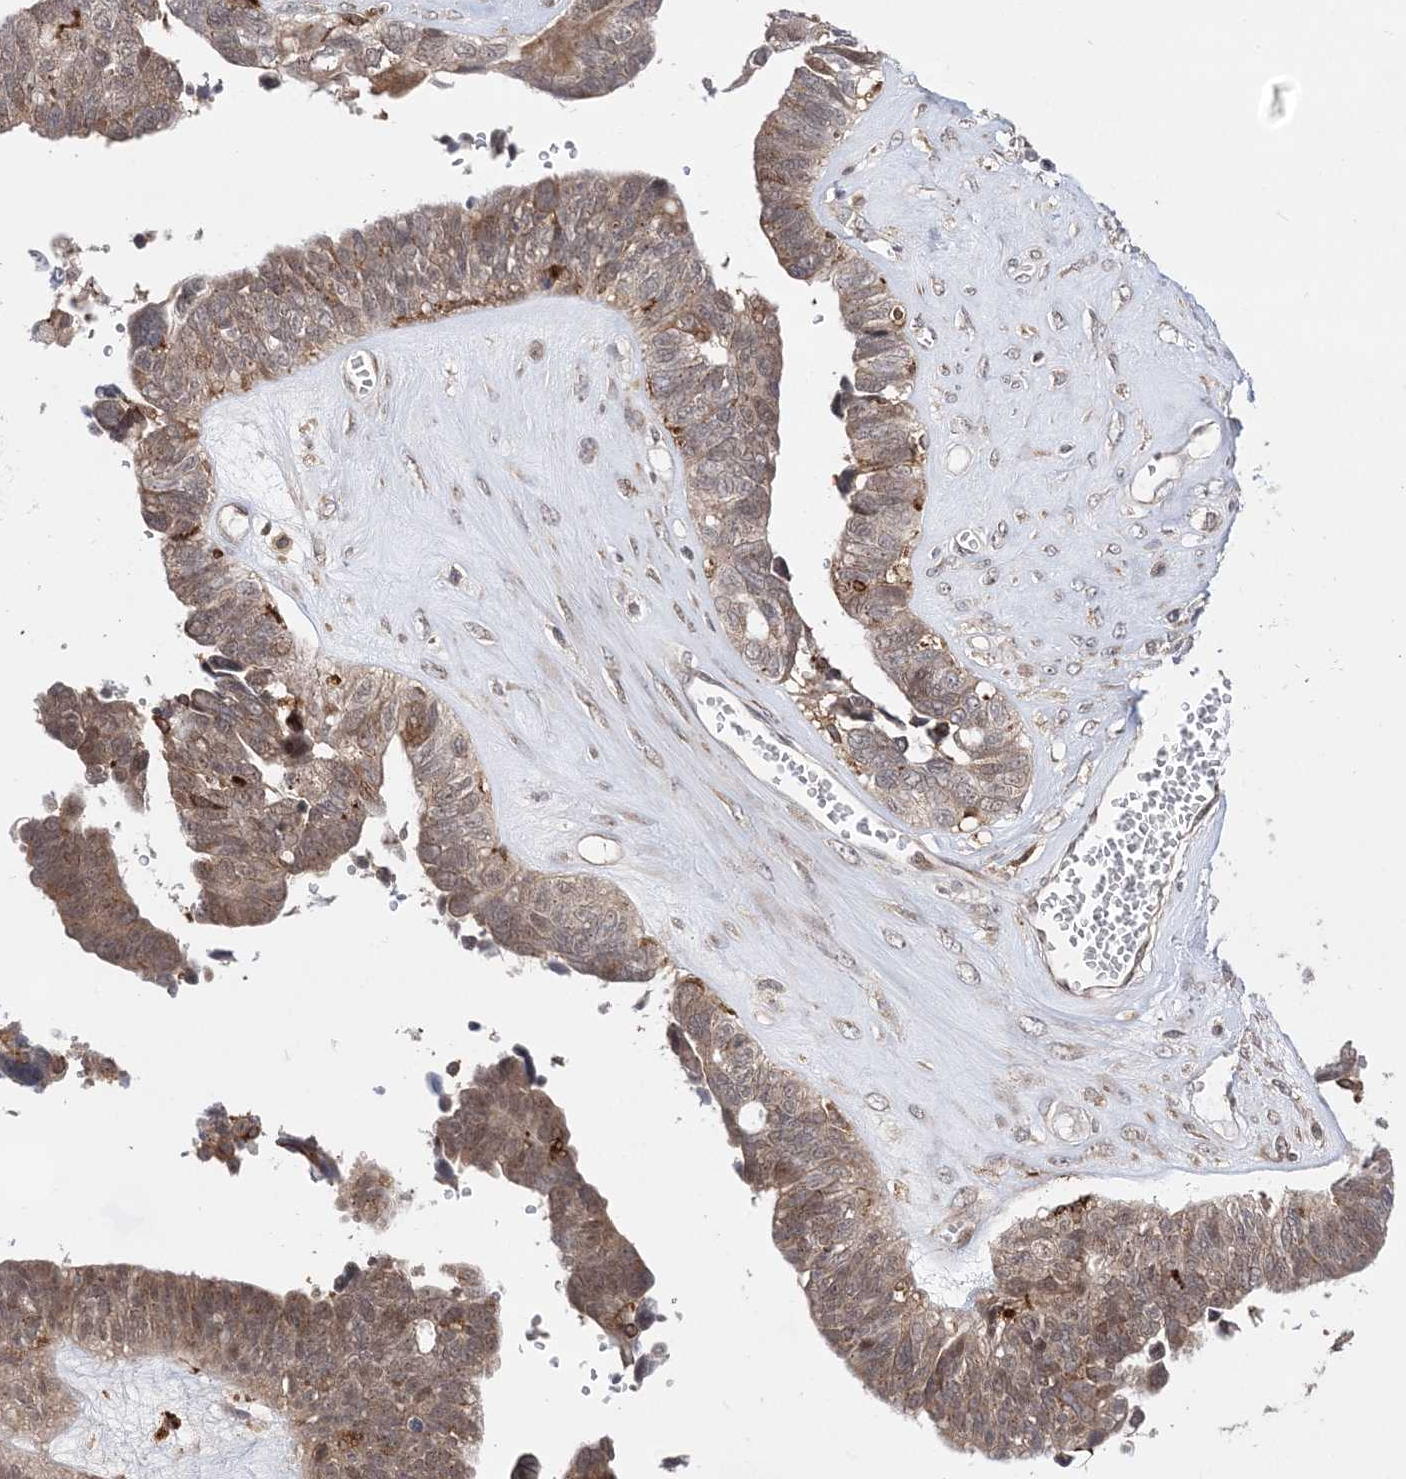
{"staining": {"intensity": "moderate", "quantity": "<25%", "location": "cytoplasmic/membranous,nuclear"}, "tissue": "ovarian cancer", "cell_type": "Tumor cells", "image_type": "cancer", "snomed": [{"axis": "morphology", "description": "Cystadenocarcinoma, serous, NOS"}, {"axis": "topography", "description": "Ovary"}], "caption": "Brown immunohistochemical staining in human ovarian cancer exhibits moderate cytoplasmic/membranous and nuclear positivity in about <25% of tumor cells.", "gene": "ANAPC15", "patient": {"sex": "female", "age": 79}}